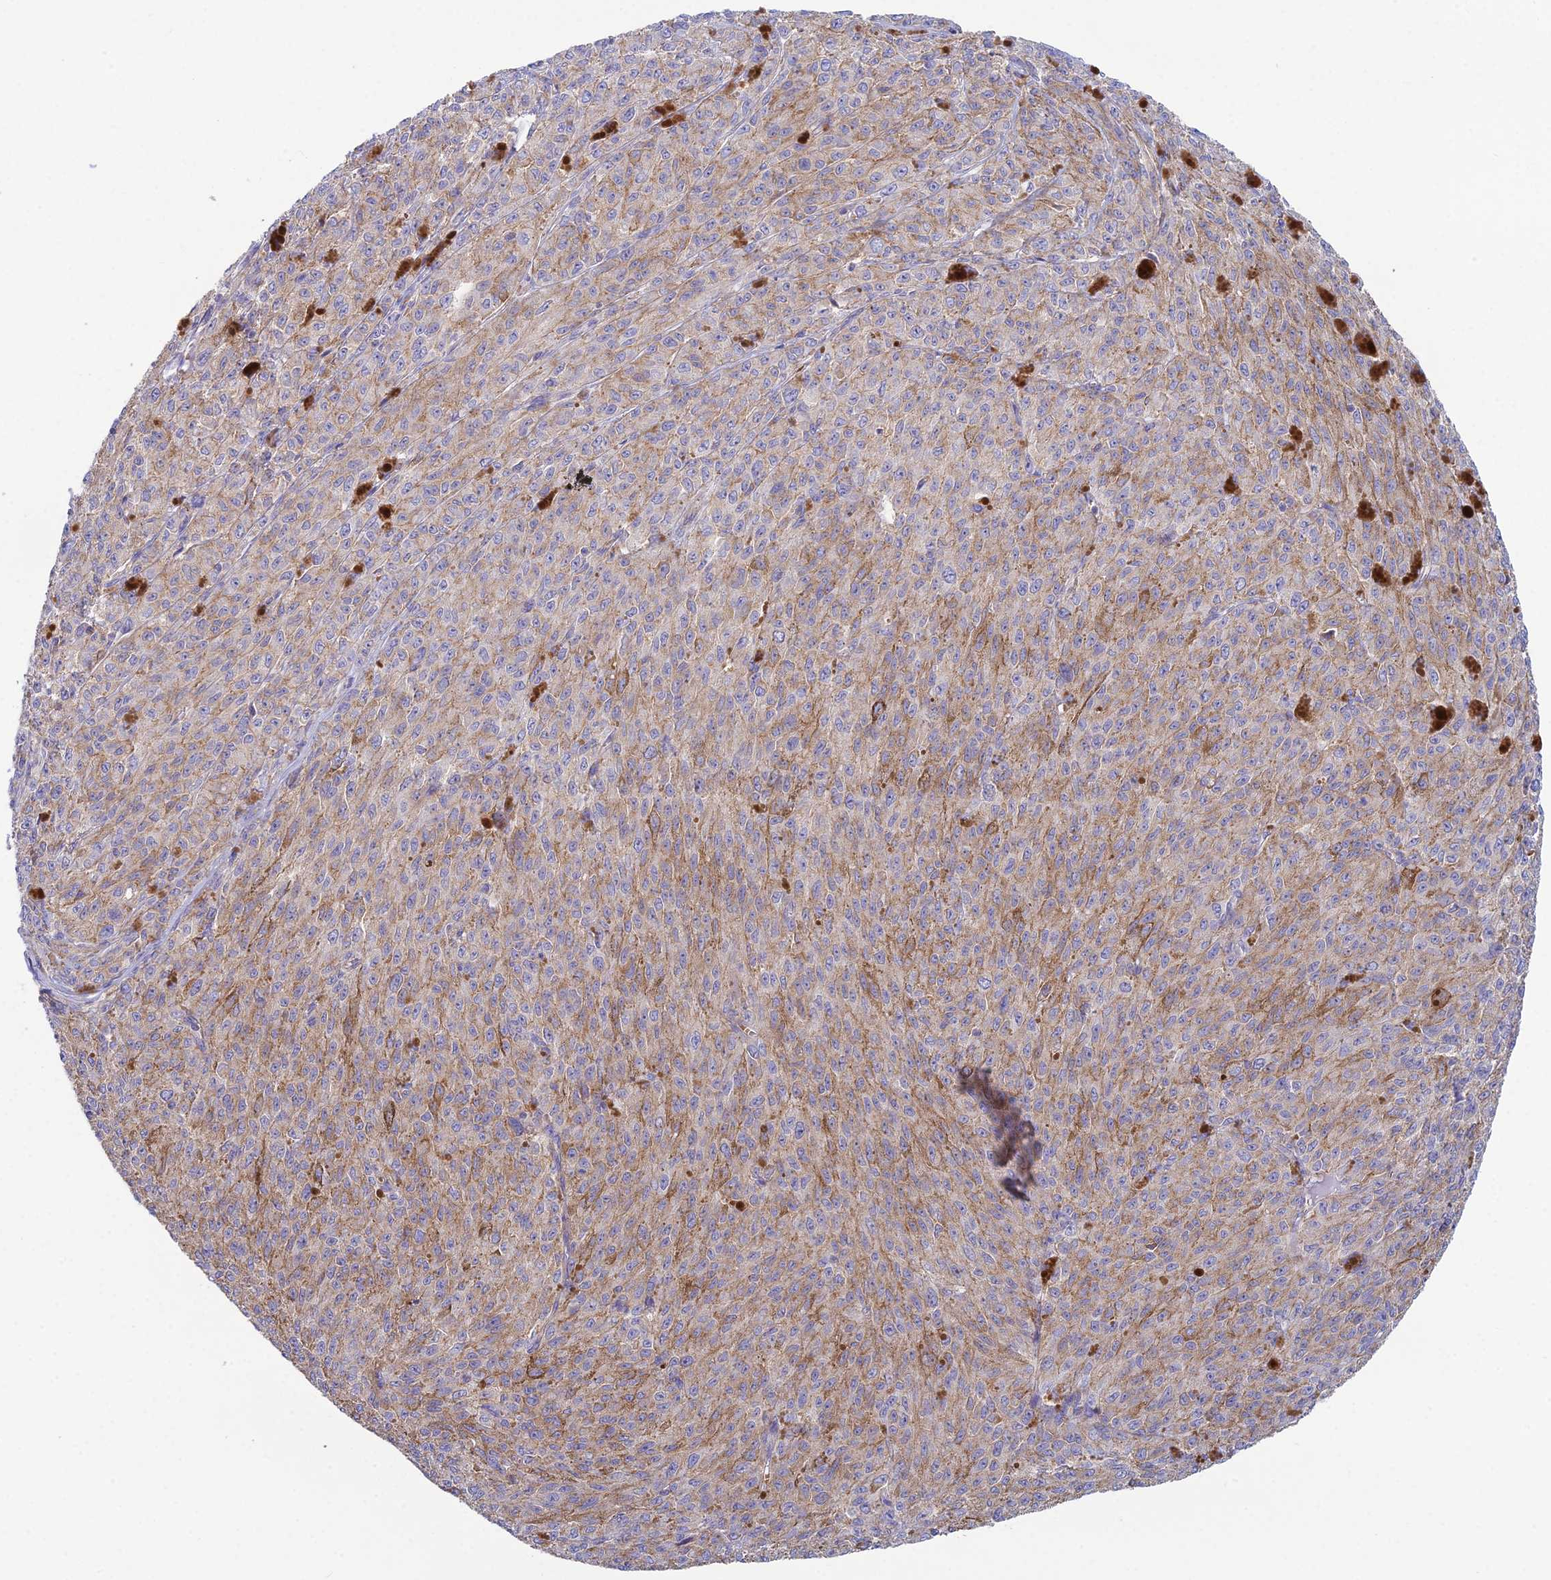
{"staining": {"intensity": "weak", "quantity": ">75%", "location": "cytoplasmic/membranous"}, "tissue": "melanoma", "cell_type": "Tumor cells", "image_type": "cancer", "snomed": [{"axis": "morphology", "description": "Malignant melanoma, NOS"}, {"axis": "topography", "description": "Skin"}], "caption": "About >75% of tumor cells in human malignant melanoma show weak cytoplasmic/membranous protein staining as visualized by brown immunohistochemical staining.", "gene": "ZNF564", "patient": {"sex": "female", "age": 52}}